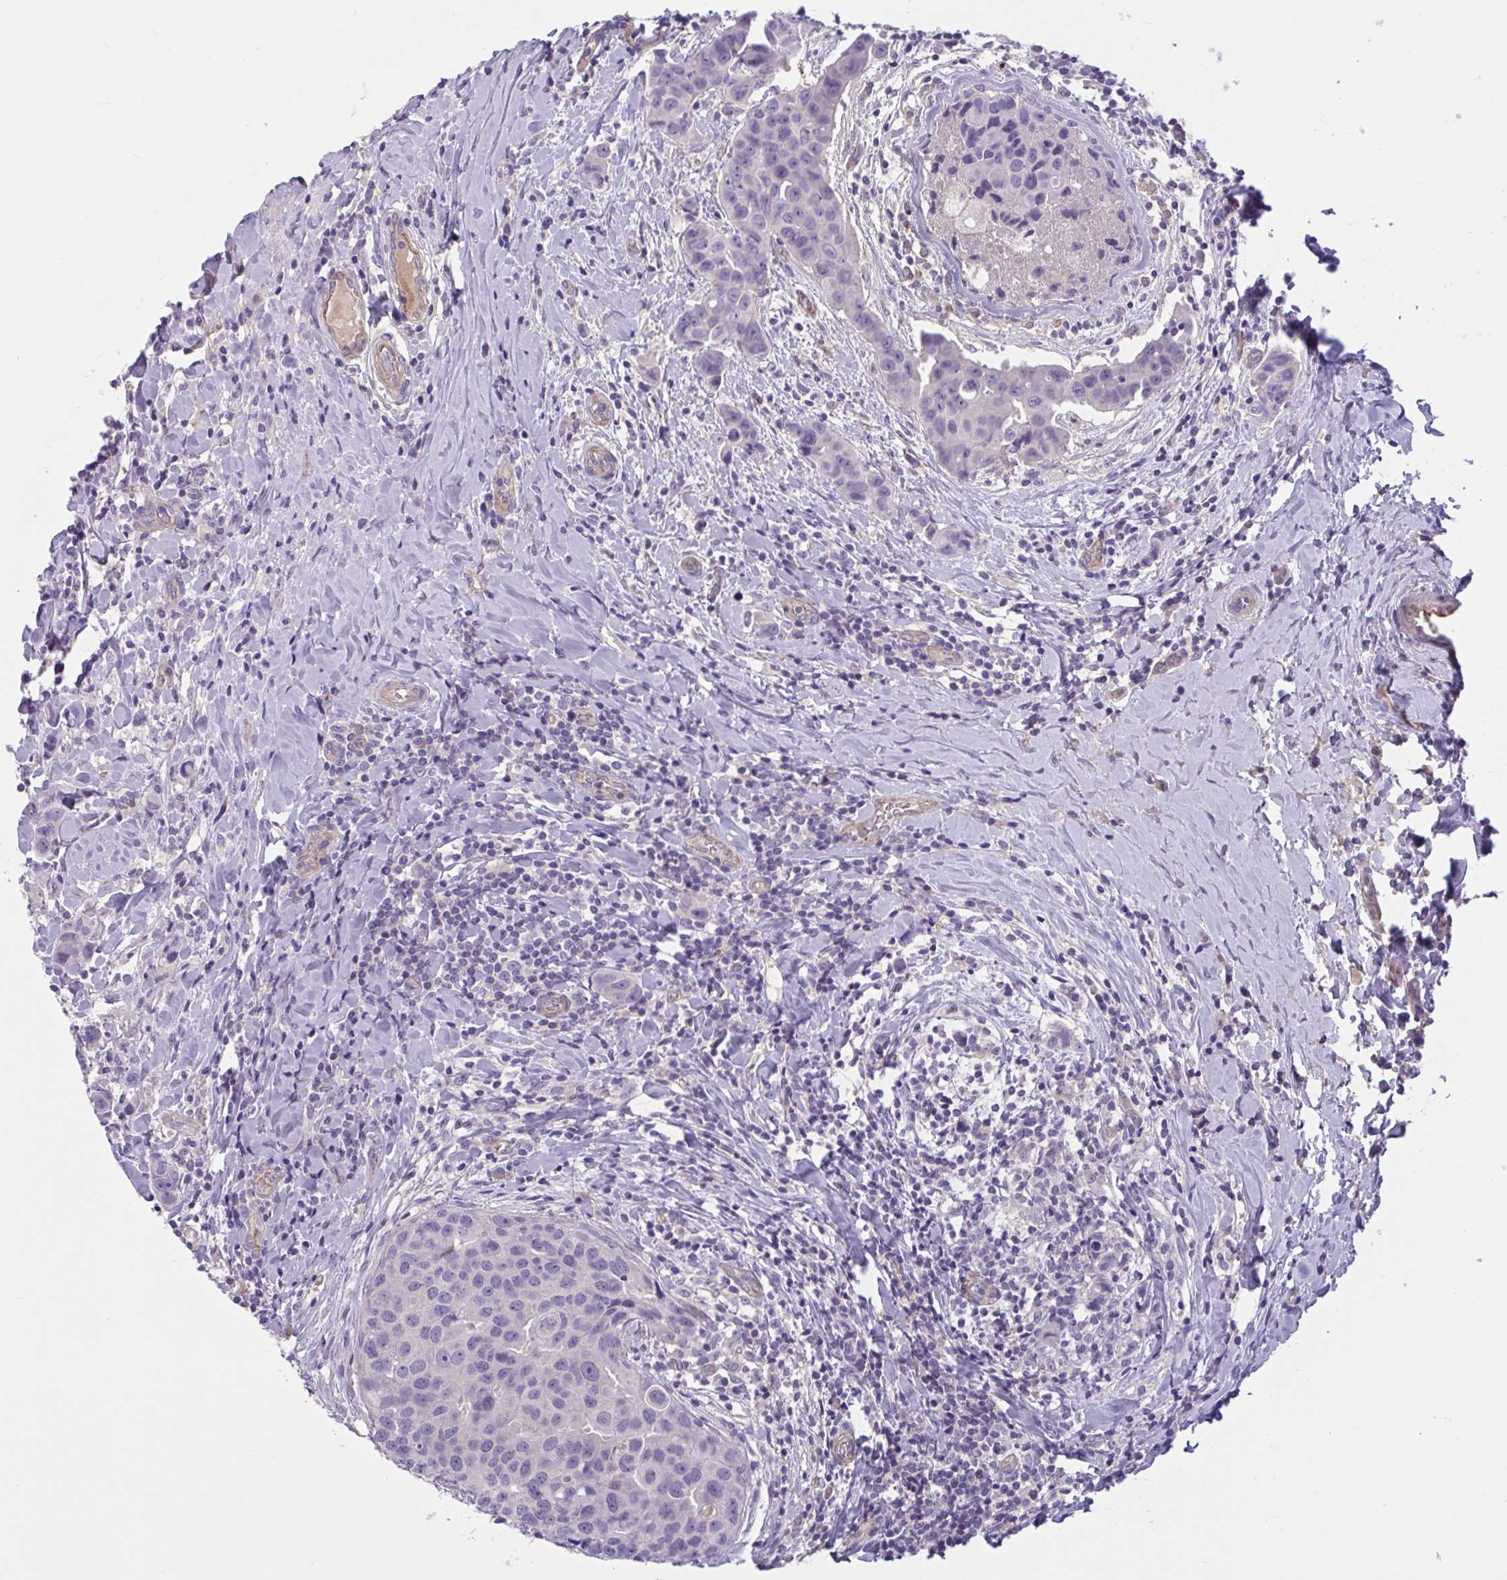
{"staining": {"intensity": "negative", "quantity": "none", "location": "none"}, "tissue": "breast cancer", "cell_type": "Tumor cells", "image_type": "cancer", "snomed": [{"axis": "morphology", "description": "Duct carcinoma"}, {"axis": "topography", "description": "Breast"}], "caption": "Breast intraductal carcinoma was stained to show a protein in brown. There is no significant staining in tumor cells. The staining was performed using DAB (3,3'-diaminobenzidine) to visualize the protein expression in brown, while the nuclei were stained in blue with hematoxylin (Magnification: 20x).", "gene": "TTC7B", "patient": {"sex": "female", "age": 24}}